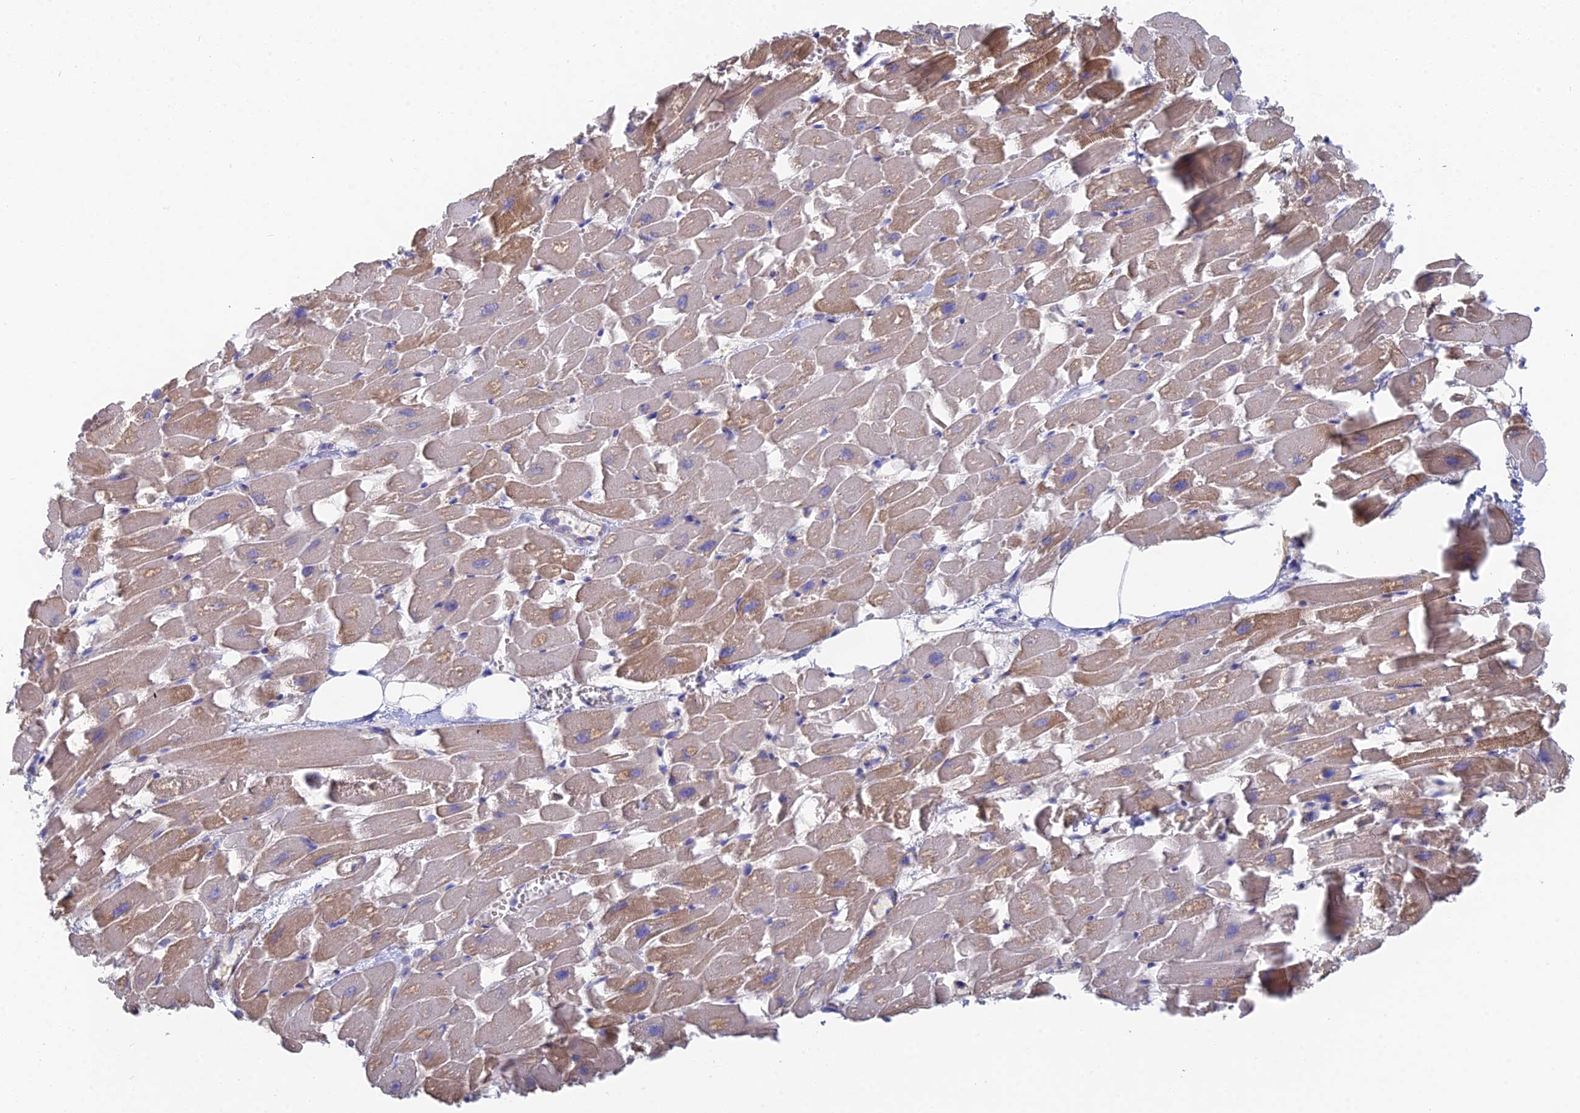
{"staining": {"intensity": "moderate", "quantity": ">75%", "location": "cytoplasmic/membranous"}, "tissue": "heart muscle", "cell_type": "Cardiomyocytes", "image_type": "normal", "snomed": [{"axis": "morphology", "description": "Normal tissue, NOS"}, {"axis": "topography", "description": "Heart"}], "caption": "Protein analysis of normal heart muscle shows moderate cytoplasmic/membranous positivity in approximately >75% of cardiomyocytes. The staining is performed using DAB (3,3'-diaminobenzidine) brown chromogen to label protein expression. The nuclei are counter-stained blue using hematoxylin.", "gene": "DNAH14", "patient": {"sex": "female", "age": 64}}